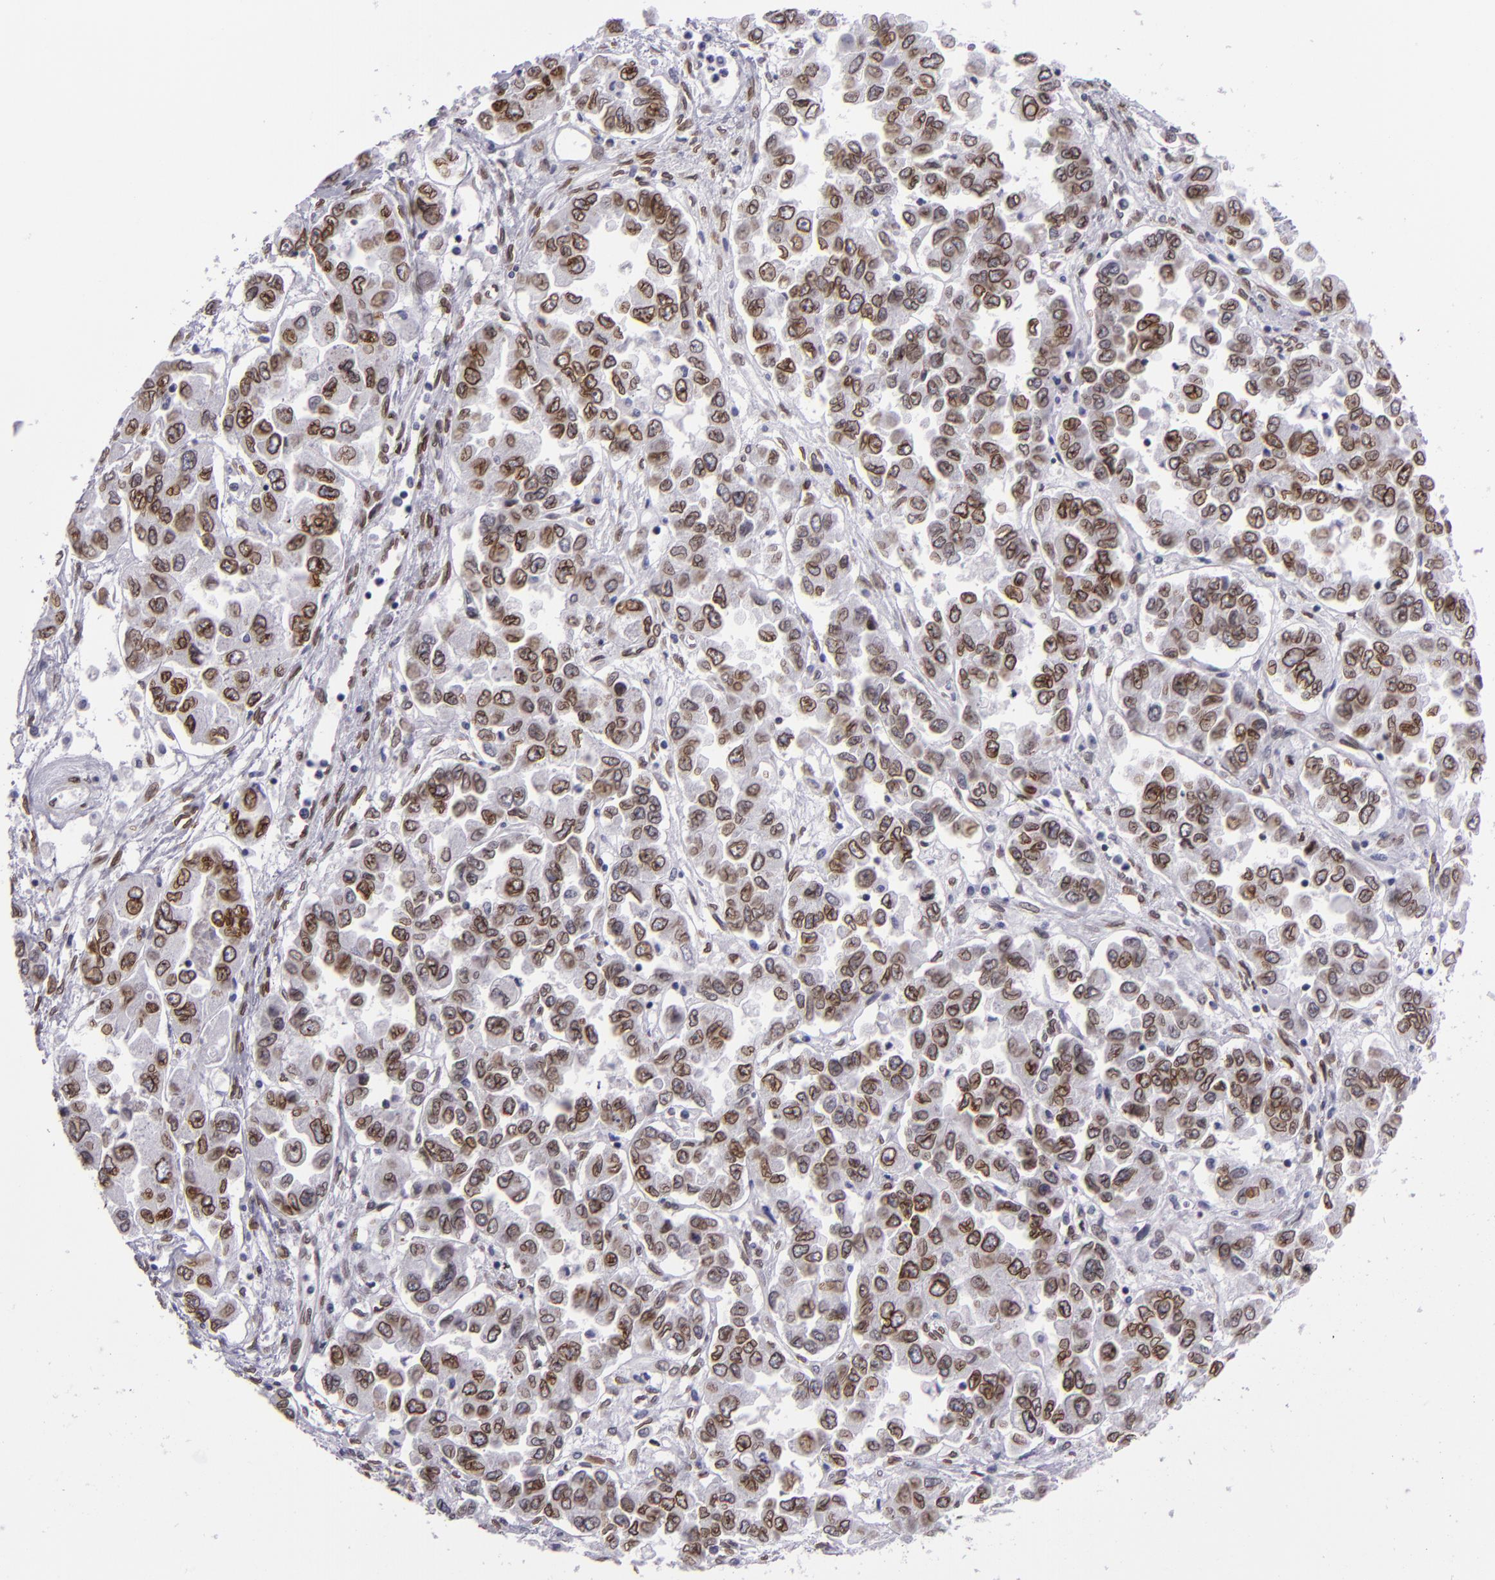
{"staining": {"intensity": "moderate", "quantity": ">75%", "location": "nuclear"}, "tissue": "ovarian cancer", "cell_type": "Tumor cells", "image_type": "cancer", "snomed": [{"axis": "morphology", "description": "Cystadenocarcinoma, serous, NOS"}, {"axis": "topography", "description": "Ovary"}], "caption": "Protein staining by immunohistochemistry shows moderate nuclear positivity in about >75% of tumor cells in ovarian cancer (serous cystadenocarcinoma).", "gene": "EMD", "patient": {"sex": "female", "age": 84}}